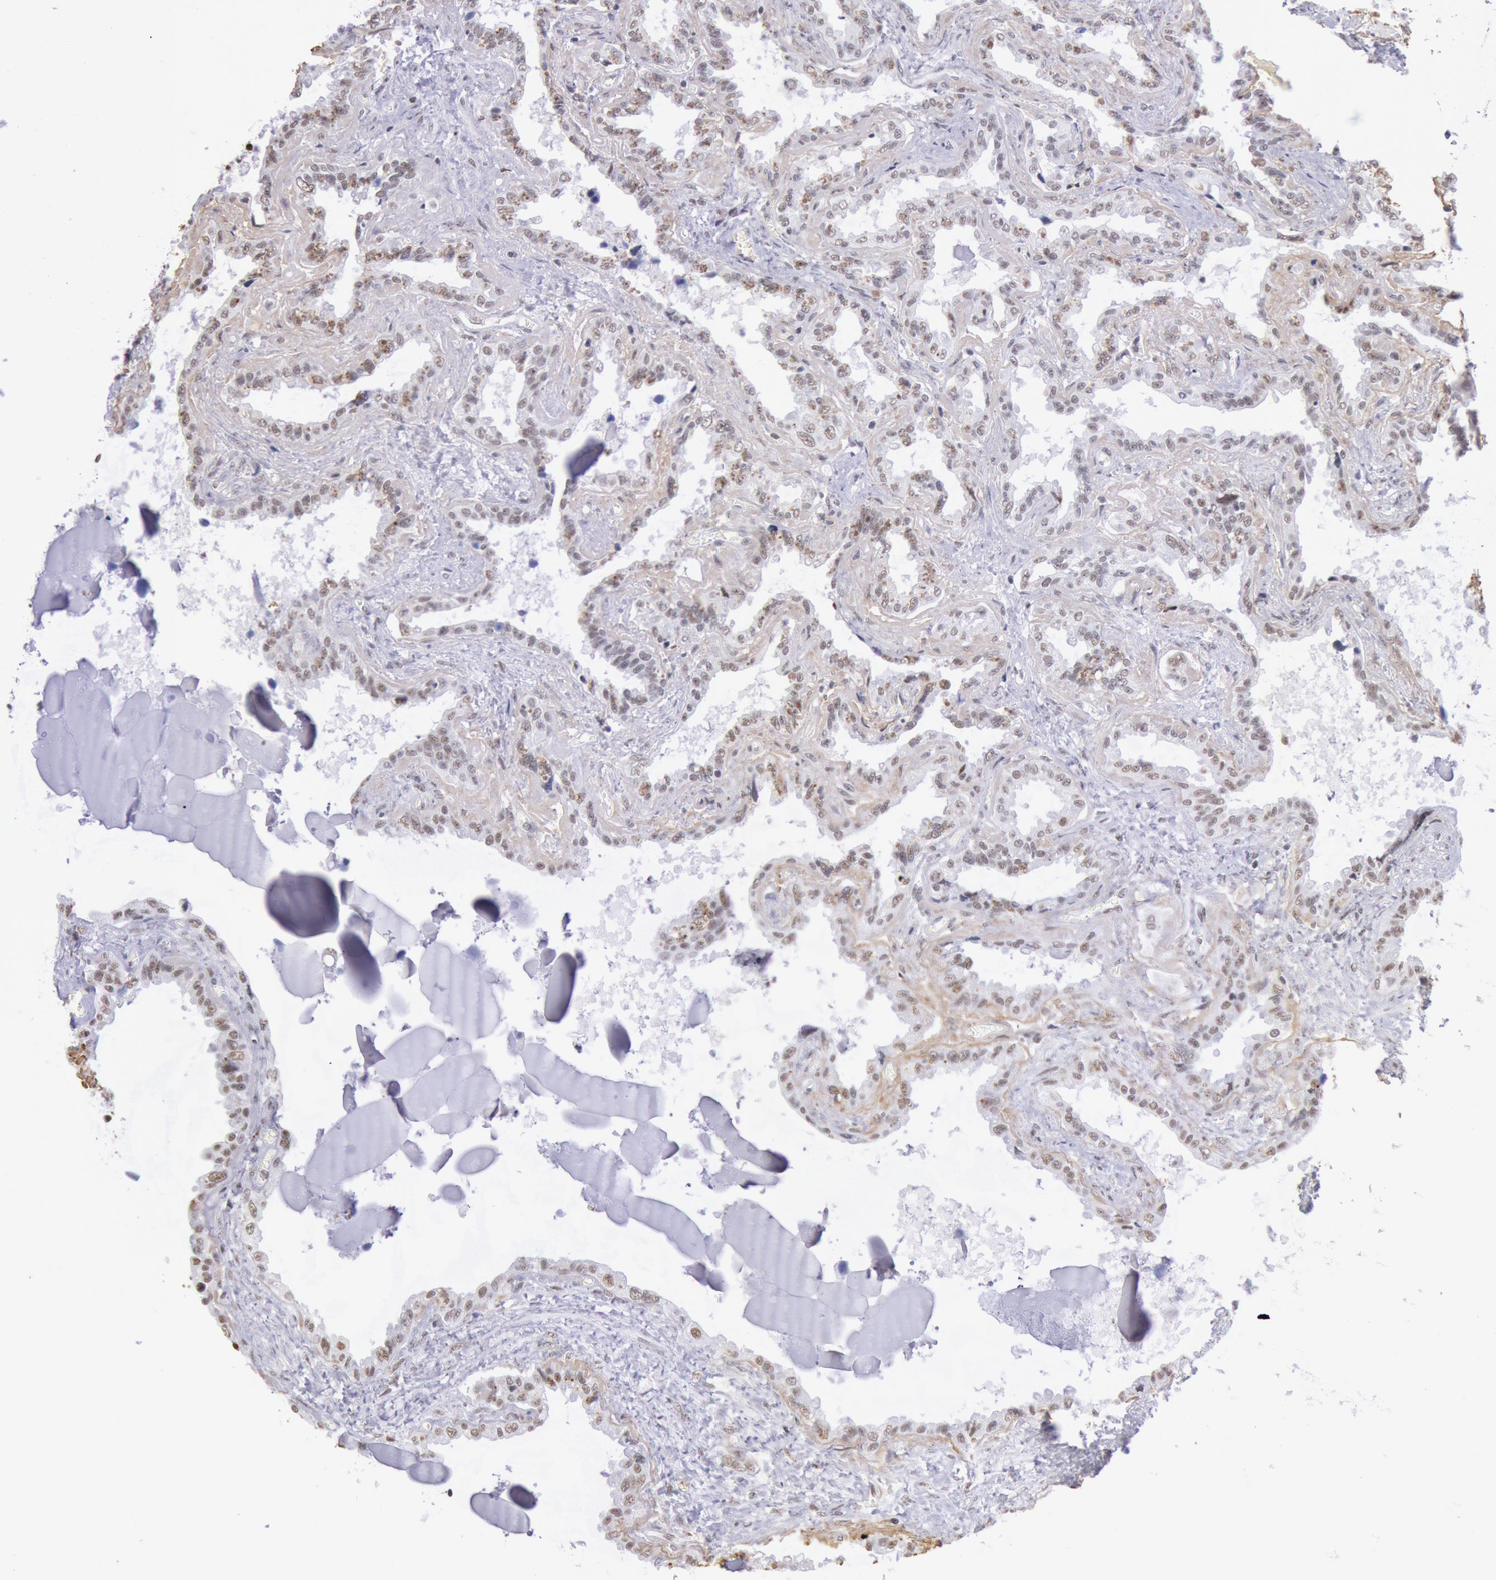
{"staining": {"intensity": "moderate", "quantity": ">75%", "location": "nuclear"}, "tissue": "seminal vesicle", "cell_type": "Glandular cells", "image_type": "normal", "snomed": [{"axis": "morphology", "description": "Normal tissue, NOS"}, {"axis": "morphology", "description": "Inflammation, NOS"}, {"axis": "topography", "description": "Urinary bladder"}, {"axis": "topography", "description": "Prostate"}, {"axis": "topography", "description": "Seminal veicle"}], "caption": "Protein staining of benign seminal vesicle shows moderate nuclear expression in approximately >75% of glandular cells.", "gene": "SNRPD3", "patient": {"sex": "male", "age": 82}}